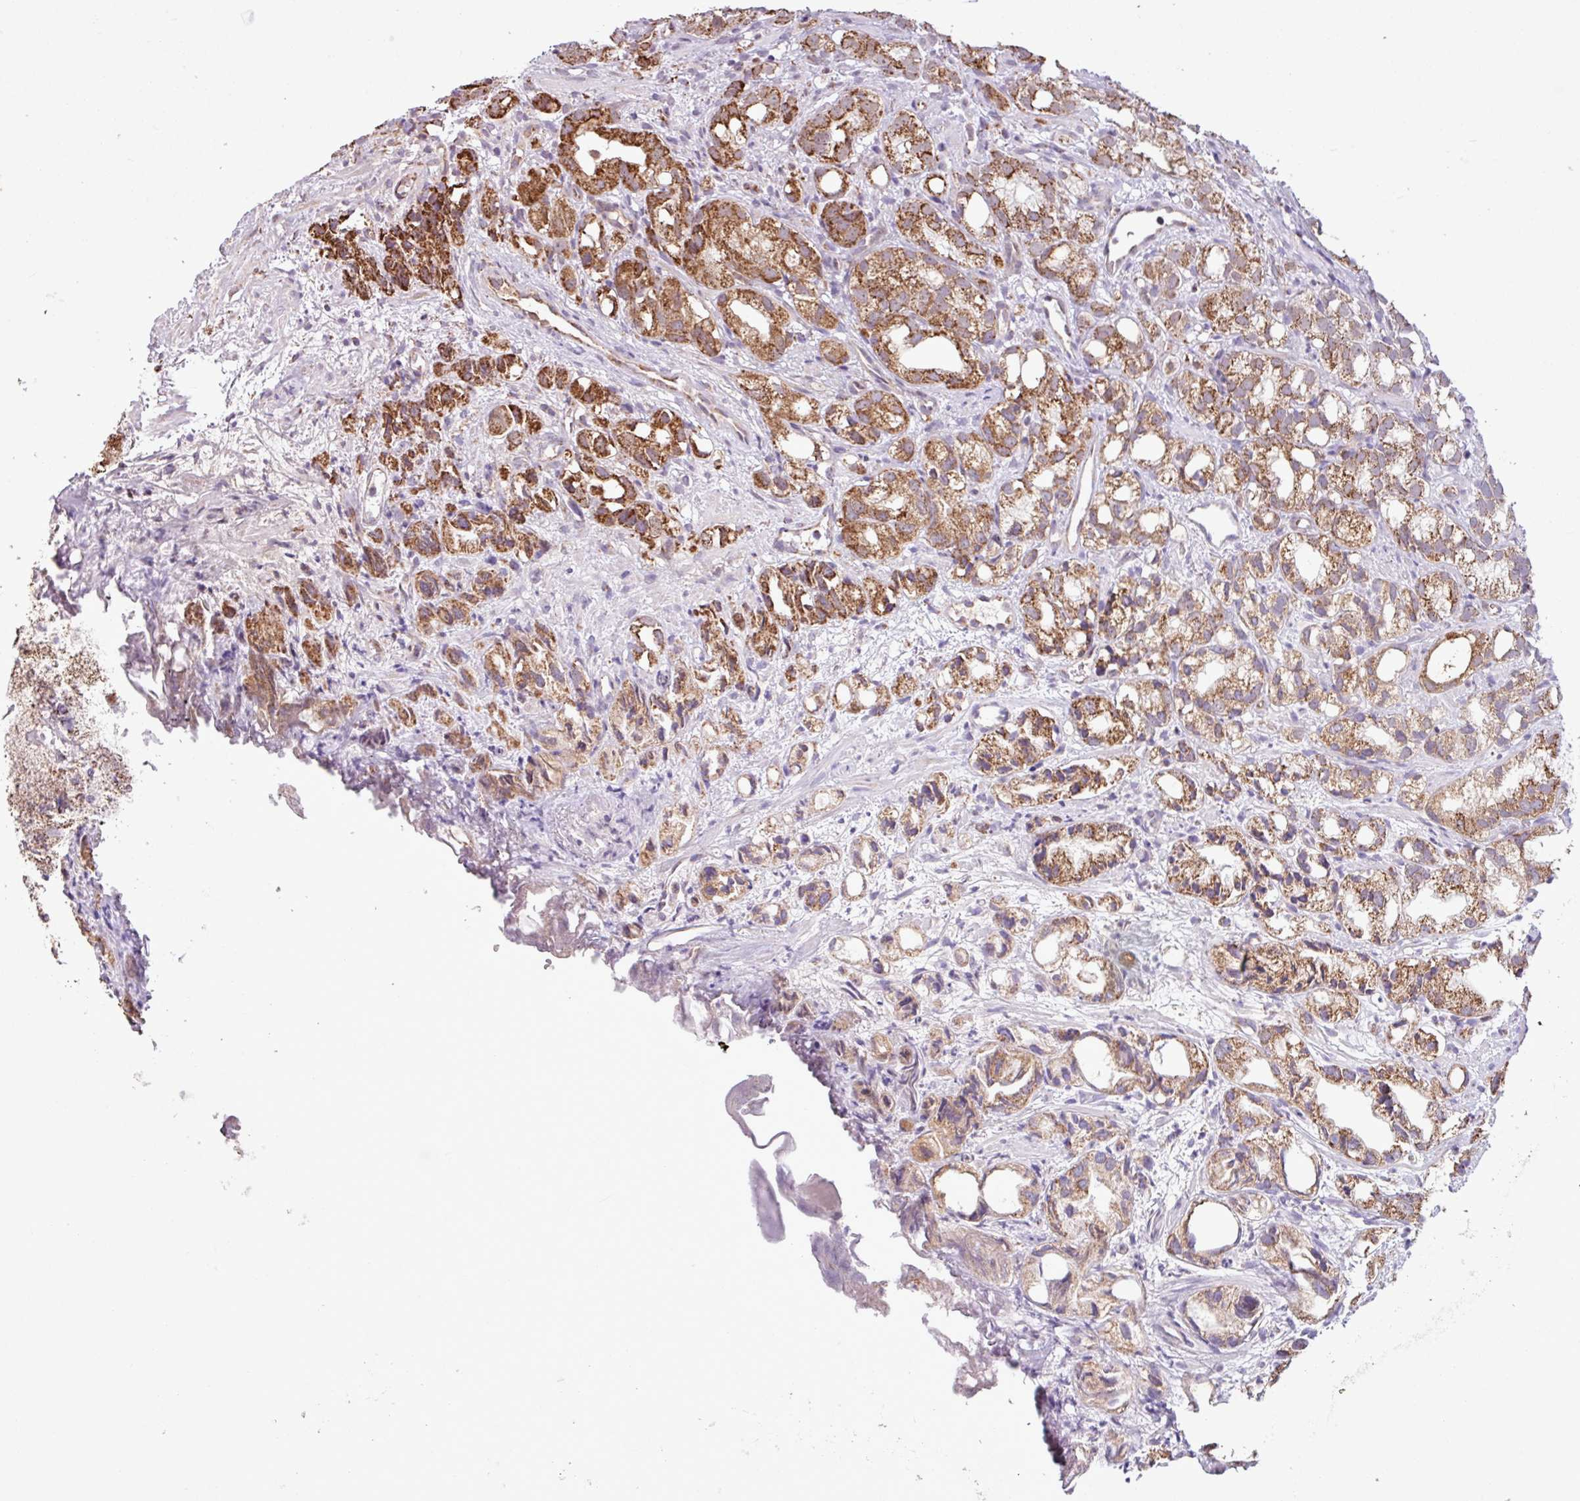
{"staining": {"intensity": "strong", "quantity": ">75%", "location": "cytoplasmic/membranous"}, "tissue": "prostate cancer", "cell_type": "Tumor cells", "image_type": "cancer", "snomed": [{"axis": "morphology", "description": "Adenocarcinoma, High grade"}, {"axis": "topography", "description": "Prostate"}], "caption": "A micrograph of adenocarcinoma (high-grade) (prostate) stained for a protein reveals strong cytoplasmic/membranous brown staining in tumor cells.", "gene": "ALG8", "patient": {"sex": "male", "age": 82}}